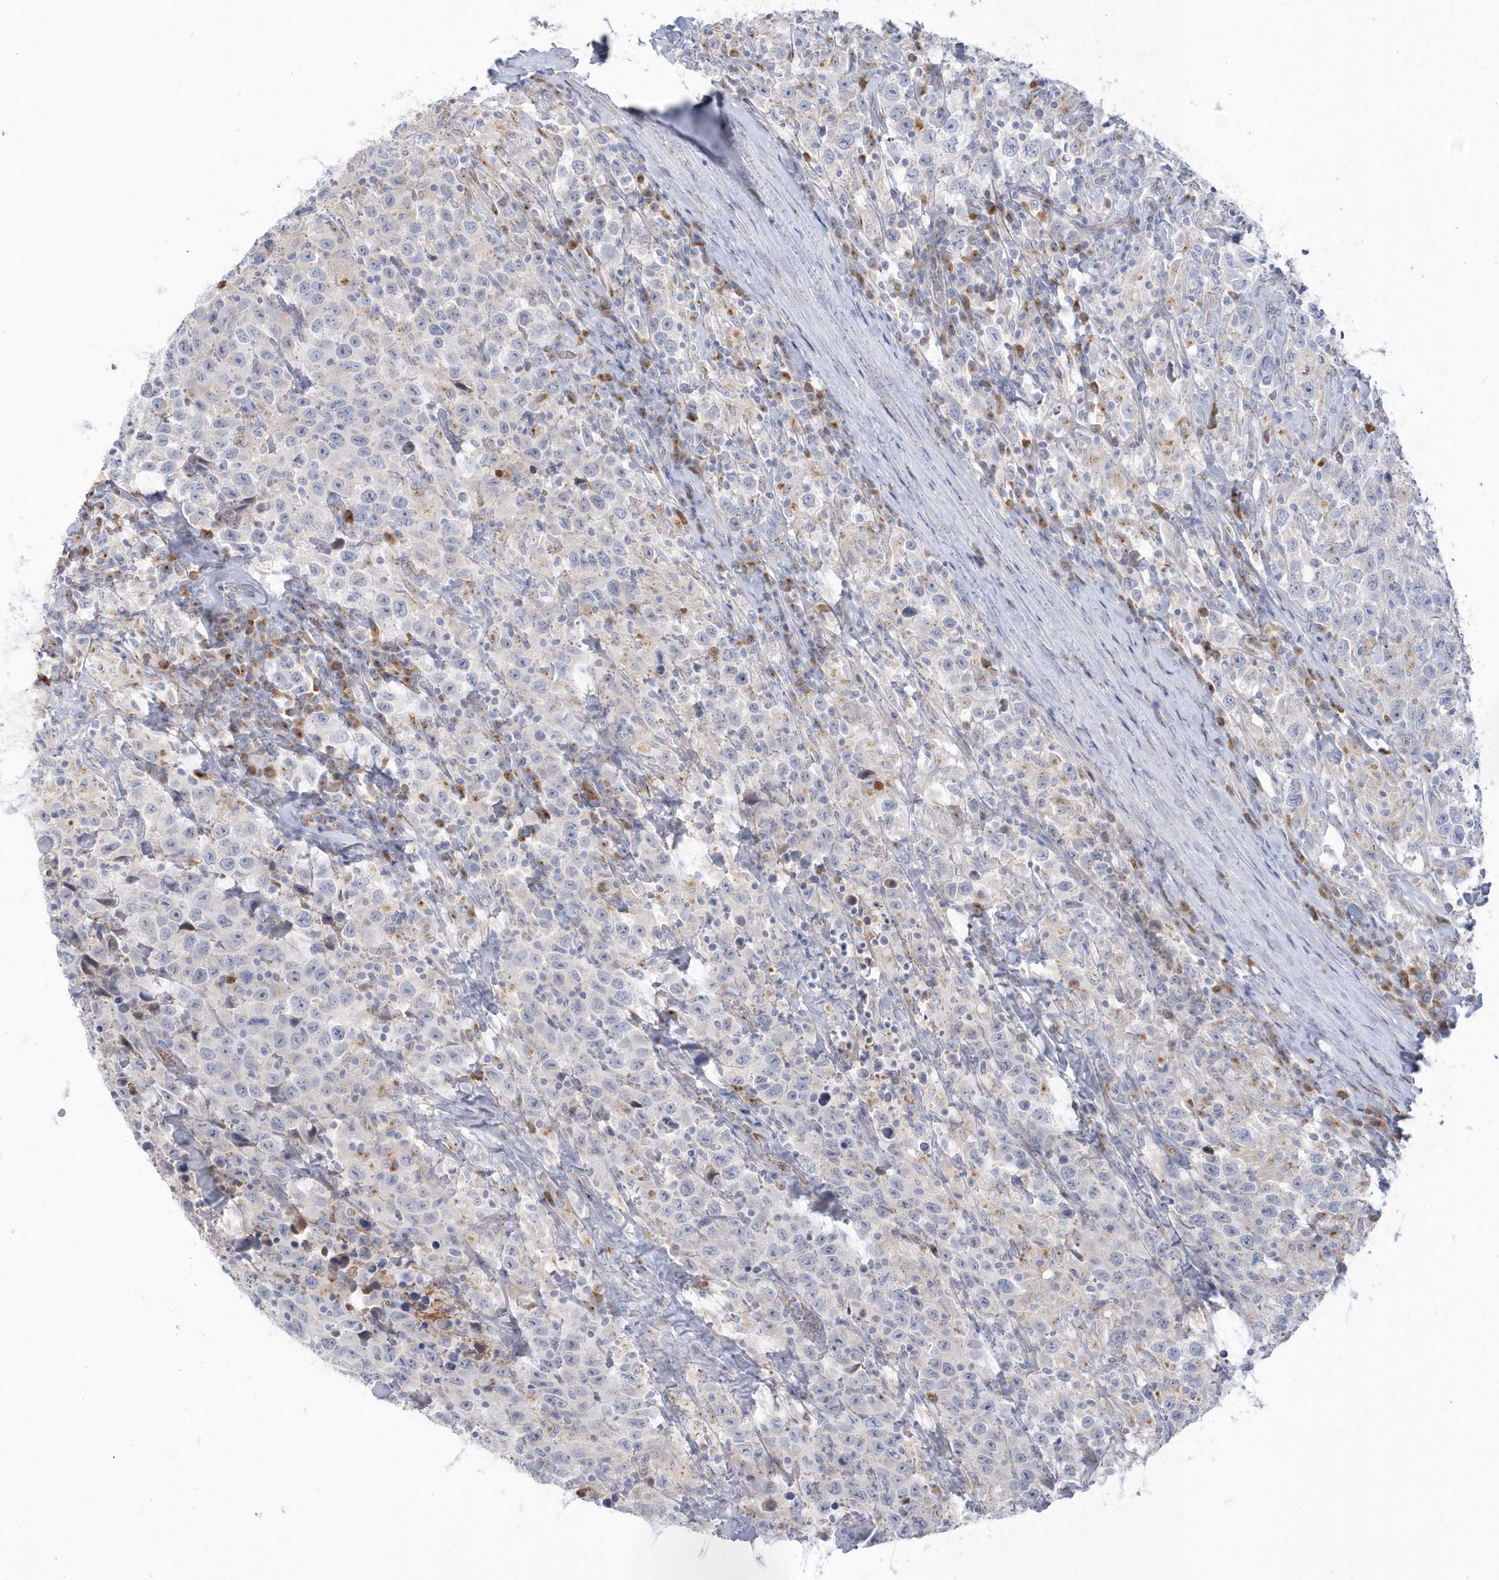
{"staining": {"intensity": "negative", "quantity": "none", "location": "none"}, "tissue": "testis cancer", "cell_type": "Tumor cells", "image_type": "cancer", "snomed": [{"axis": "morphology", "description": "Seminoma, NOS"}, {"axis": "topography", "description": "Testis"}], "caption": "This image is of testis cancer stained with immunohistochemistry (IHC) to label a protein in brown with the nuclei are counter-stained blue. There is no staining in tumor cells.", "gene": "SEMA3D", "patient": {"sex": "male", "age": 41}}